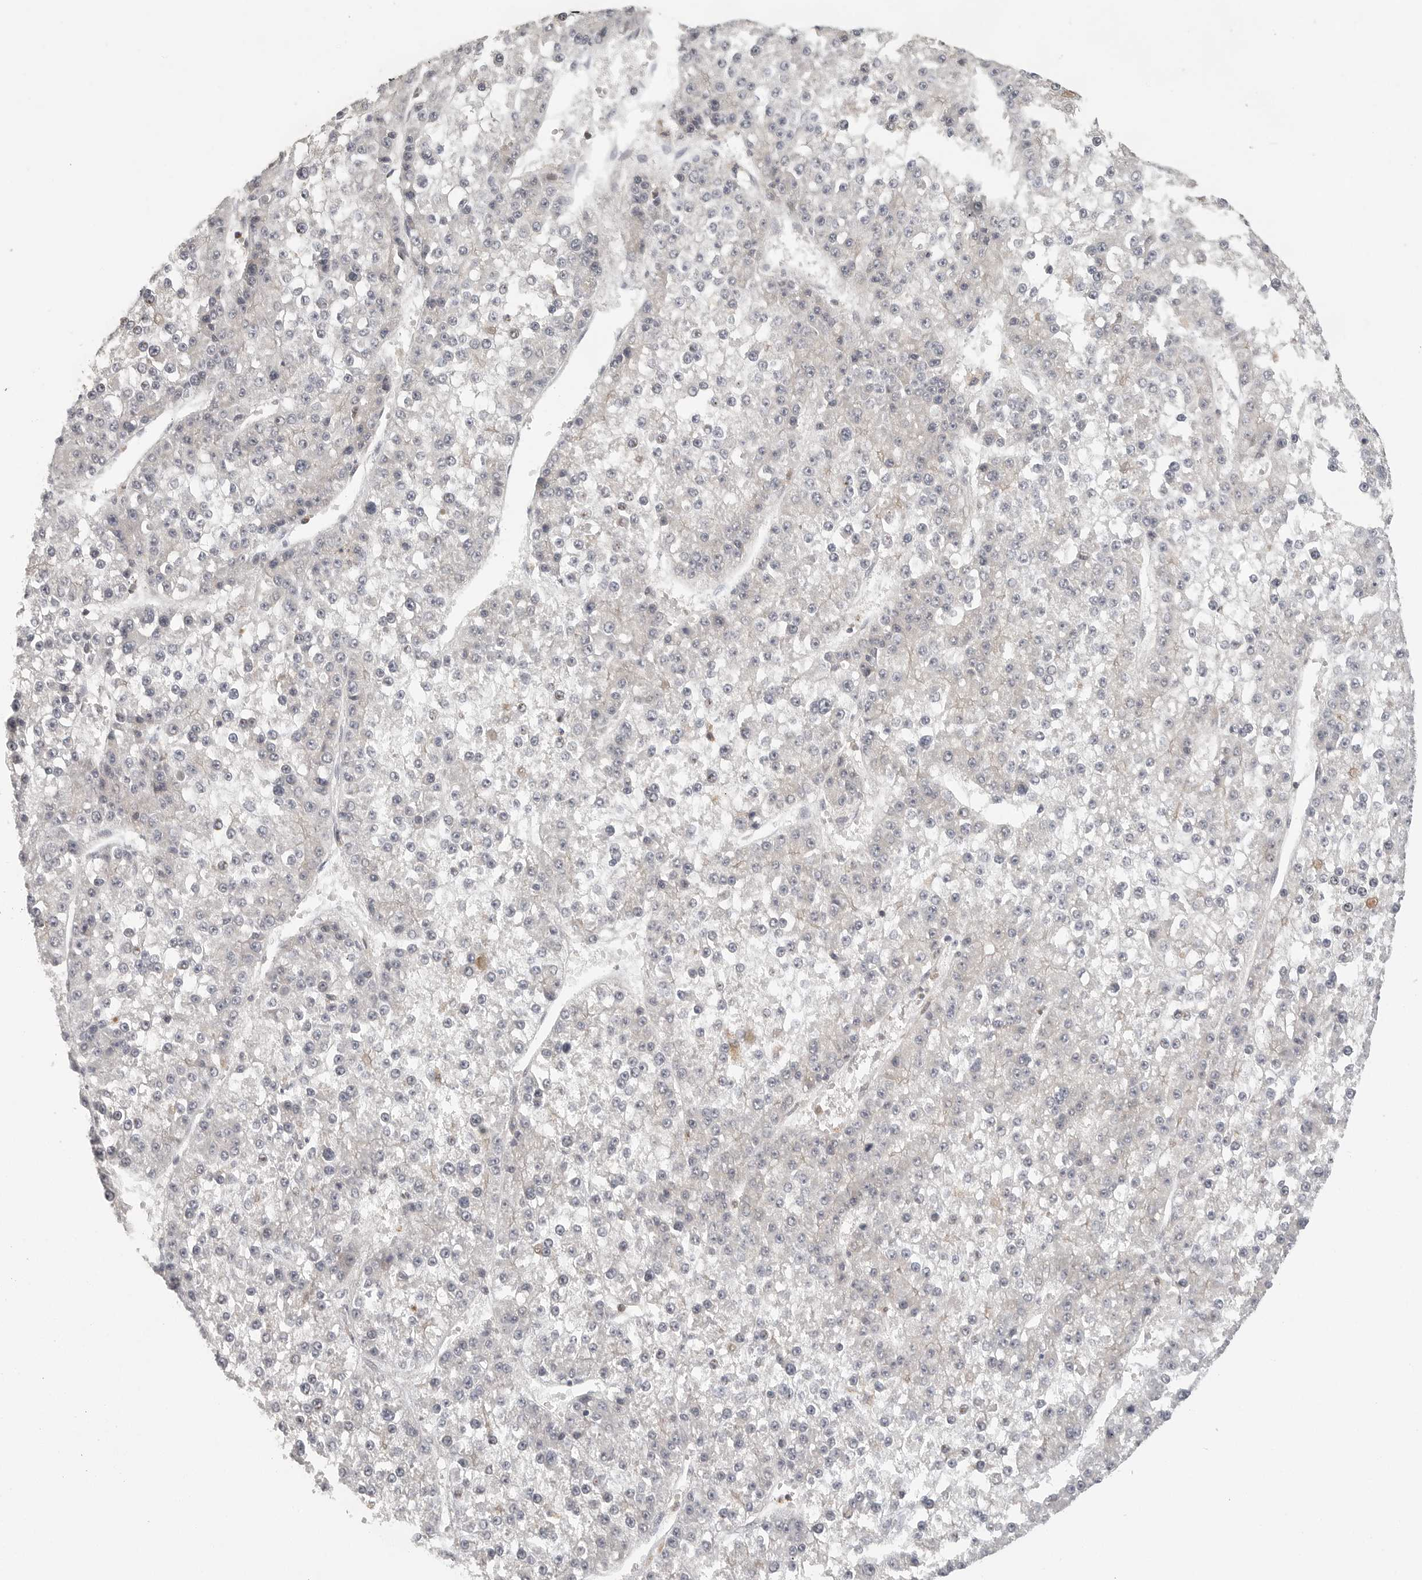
{"staining": {"intensity": "negative", "quantity": "none", "location": "none"}, "tissue": "liver cancer", "cell_type": "Tumor cells", "image_type": "cancer", "snomed": [{"axis": "morphology", "description": "Carcinoma, Hepatocellular, NOS"}, {"axis": "topography", "description": "Liver"}], "caption": "Immunohistochemistry of human liver cancer exhibits no staining in tumor cells.", "gene": "DBNL", "patient": {"sex": "female", "age": 73}}